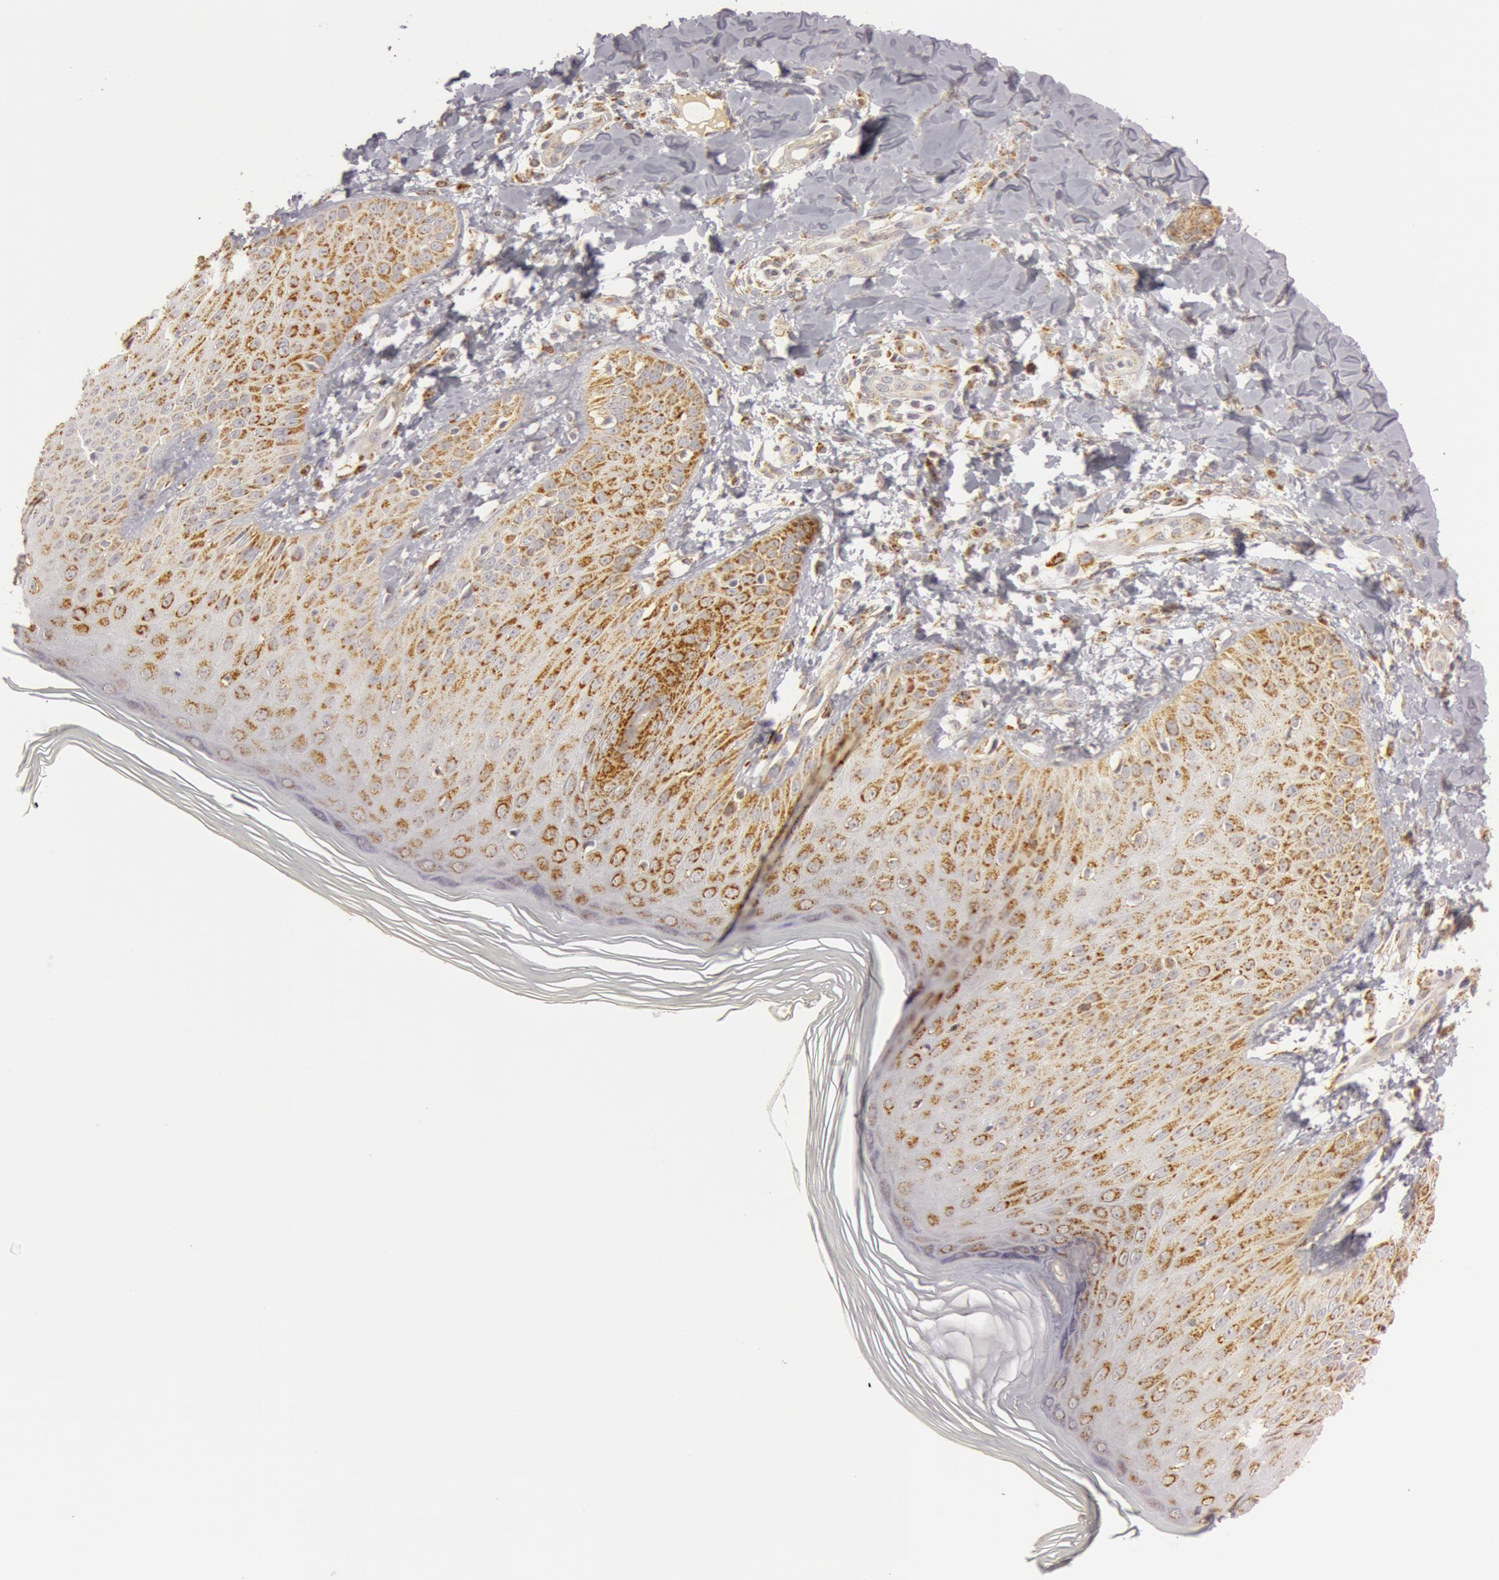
{"staining": {"intensity": "moderate", "quantity": "25%-75%", "location": "cytoplasmic/membranous"}, "tissue": "skin", "cell_type": "Epidermal cells", "image_type": "normal", "snomed": [{"axis": "morphology", "description": "Normal tissue, NOS"}, {"axis": "morphology", "description": "Inflammation, NOS"}, {"axis": "topography", "description": "Soft tissue"}, {"axis": "topography", "description": "Anal"}], "caption": "Immunohistochemical staining of normal human skin exhibits medium levels of moderate cytoplasmic/membranous expression in about 25%-75% of epidermal cells. (brown staining indicates protein expression, while blue staining denotes nuclei).", "gene": "C7", "patient": {"sex": "female", "age": 15}}